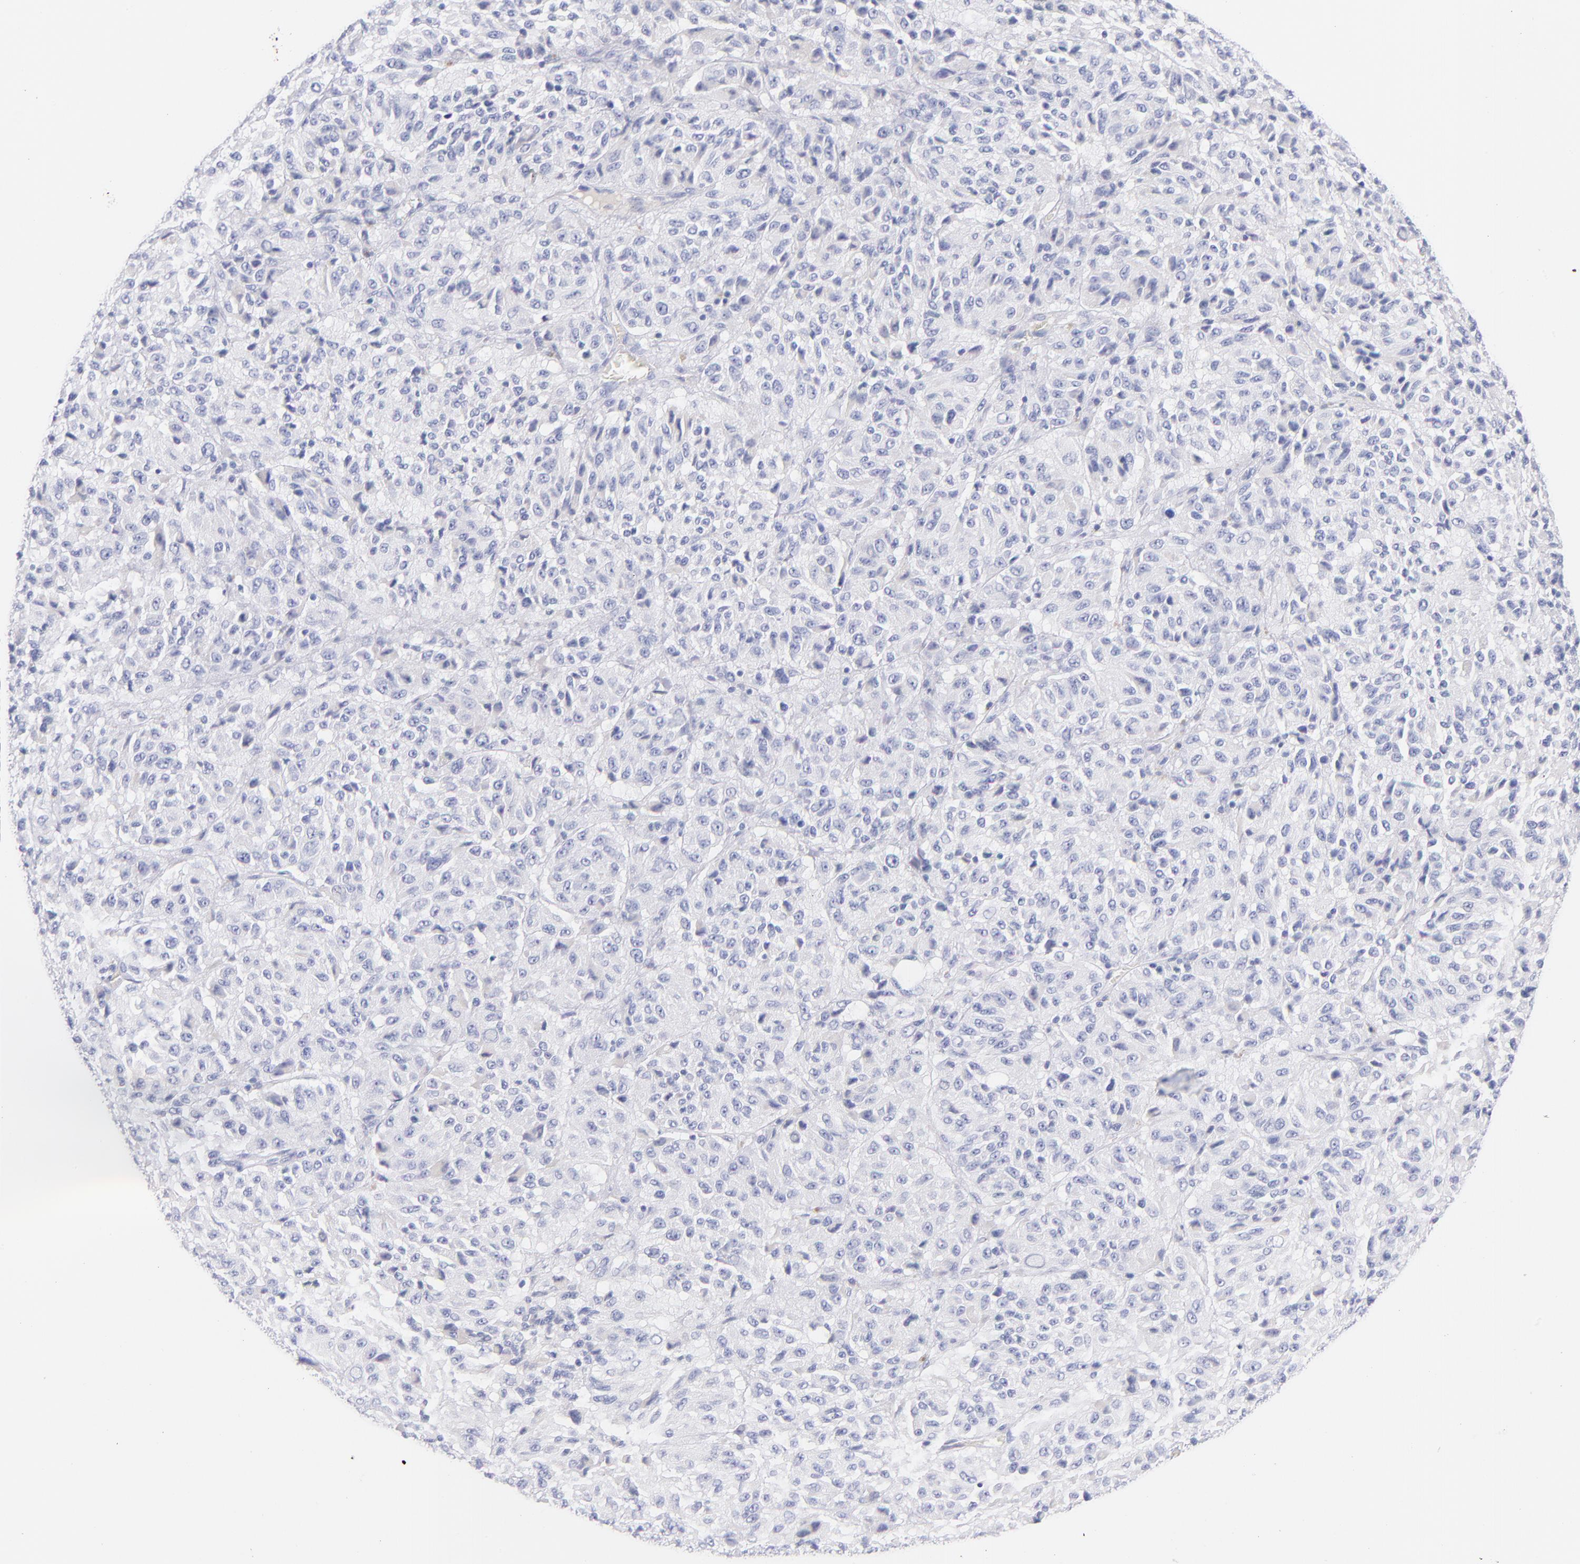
{"staining": {"intensity": "negative", "quantity": "none", "location": "none"}, "tissue": "melanoma", "cell_type": "Tumor cells", "image_type": "cancer", "snomed": [{"axis": "morphology", "description": "Malignant melanoma, Metastatic site"}, {"axis": "topography", "description": "Lung"}], "caption": "DAB (3,3'-diaminobenzidine) immunohistochemical staining of human melanoma shows no significant staining in tumor cells.", "gene": "HP", "patient": {"sex": "male", "age": 64}}